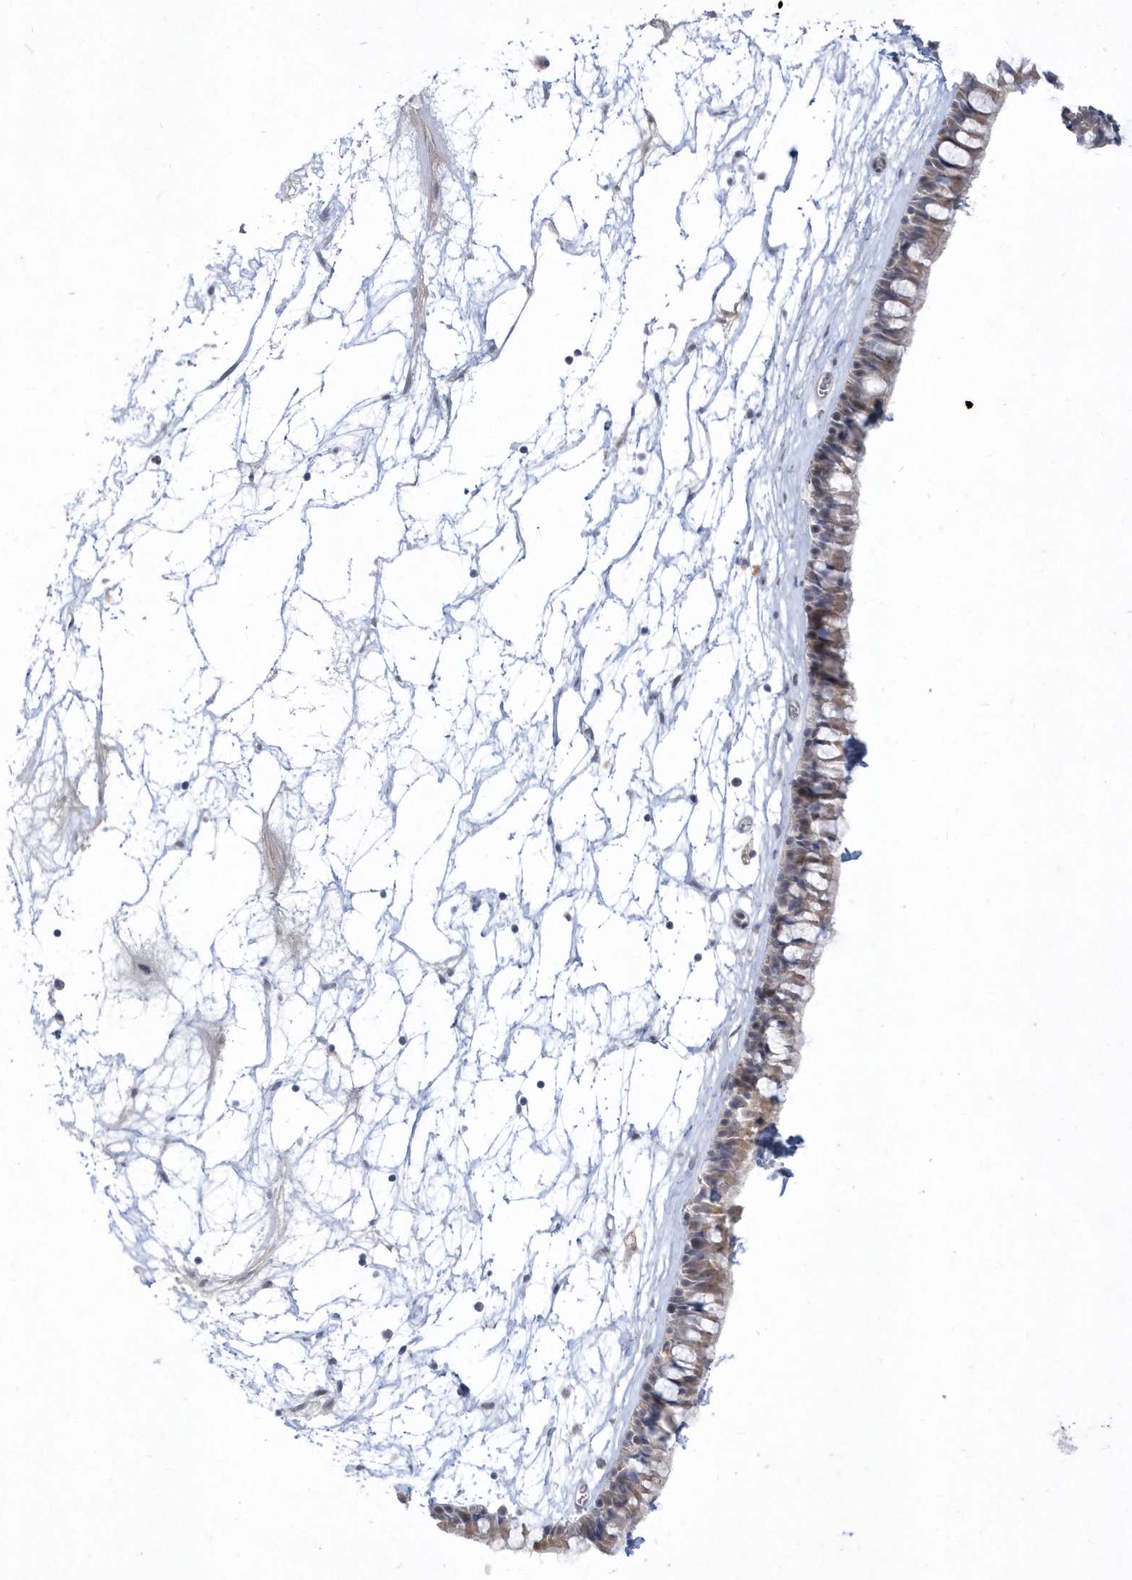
{"staining": {"intensity": "weak", "quantity": "25%-75%", "location": "cytoplasmic/membranous"}, "tissue": "nasopharynx", "cell_type": "Respiratory epithelial cells", "image_type": "normal", "snomed": [{"axis": "morphology", "description": "Normal tissue, NOS"}, {"axis": "topography", "description": "Nasopharynx"}], "caption": "Protein expression analysis of benign human nasopharynx reveals weak cytoplasmic/membranous expression in about 25%-75% of respiratory epithelial cells.", "gene": "TSPEAR", "patient": {"sex": "male", "age": 64}}